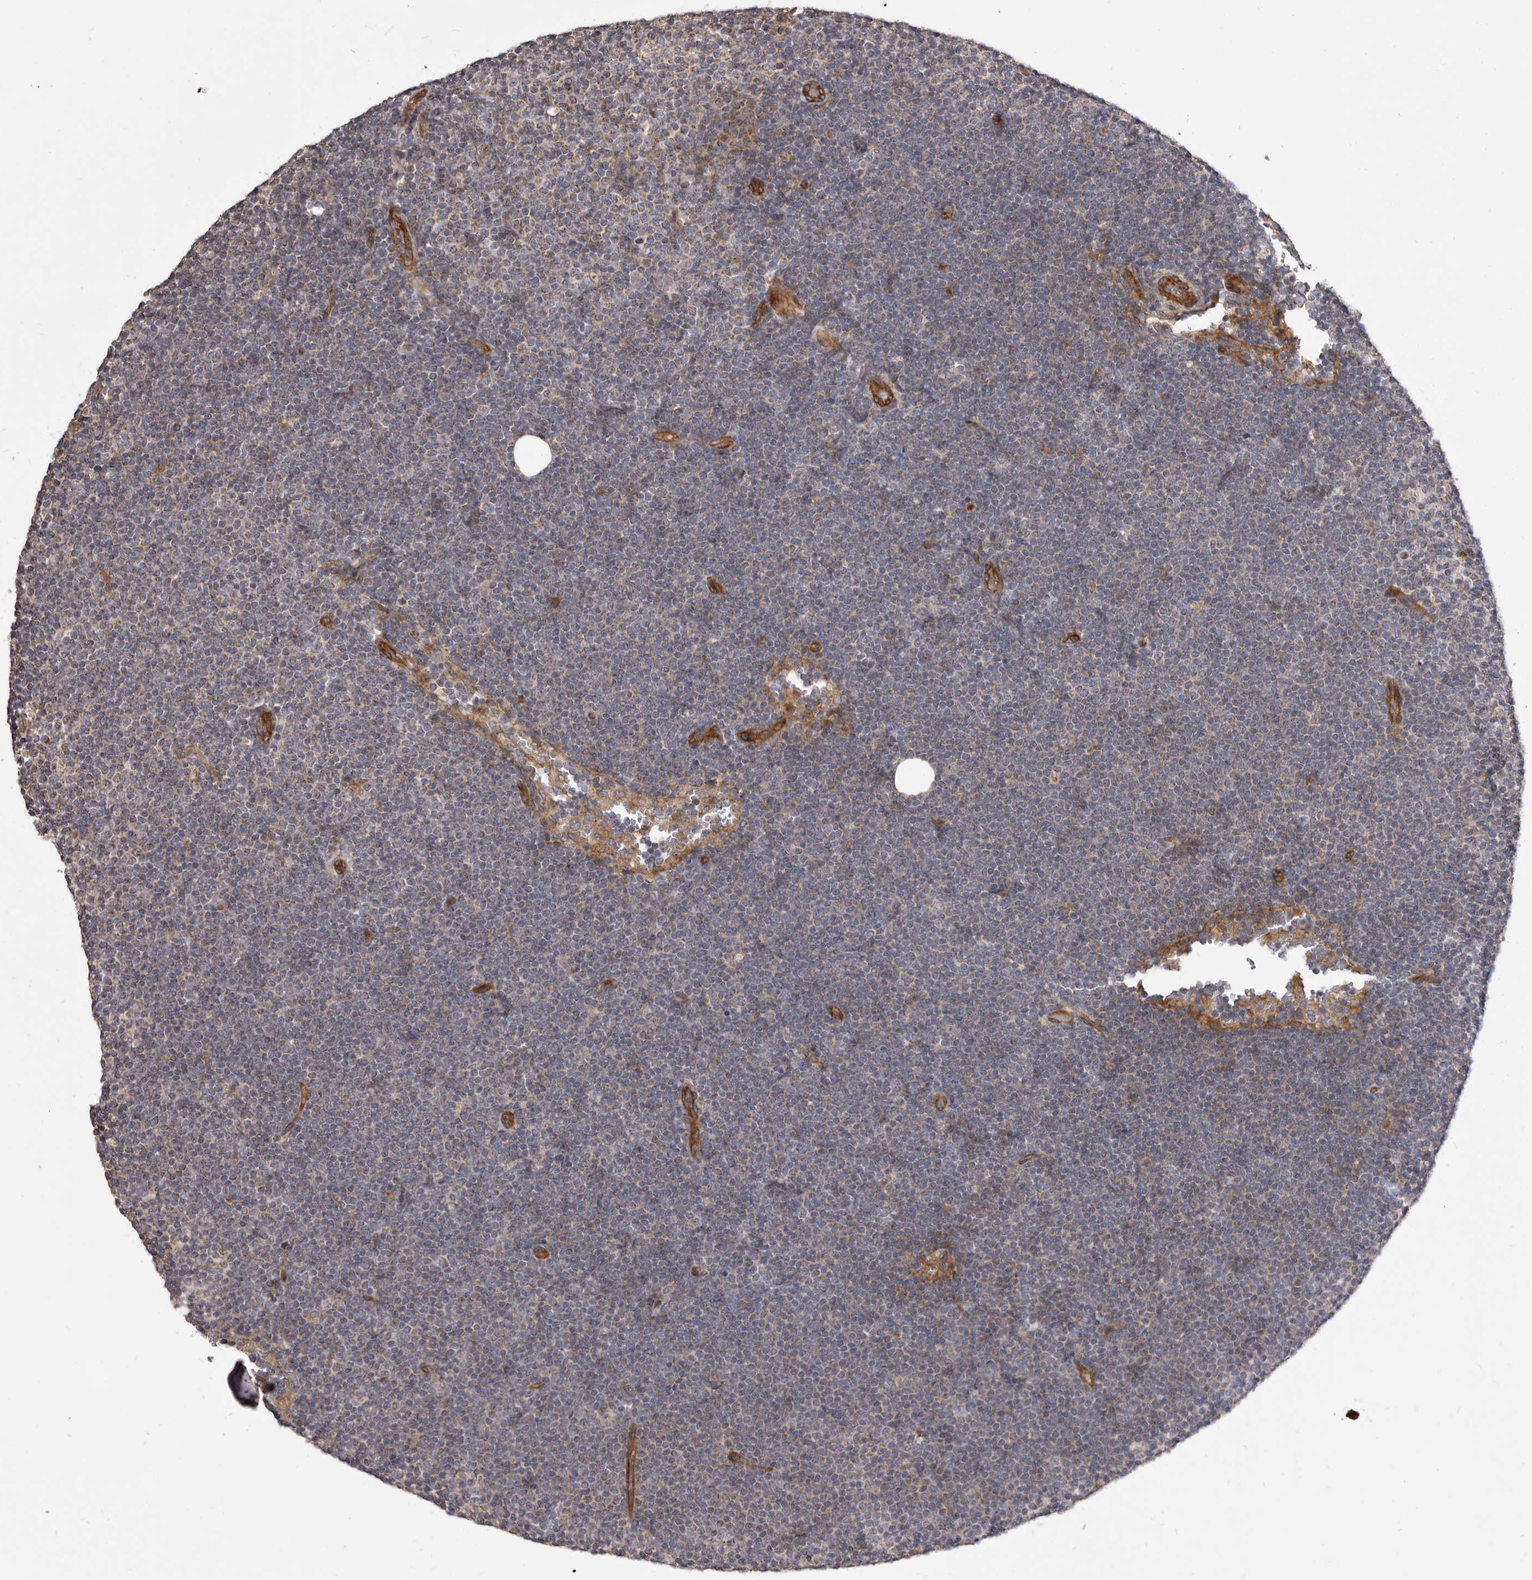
{"staining": {"intensity": "negative", "quantity": "none", "location": "none"}, "tissue": "lymphoma", "cell_type": "Tumor cells", "image_type": "cancer", "snomed": [{"axis": "morphology", "description": "Malignant lymphoma, non-Hodgkin's type, Low grade"}, {"axis": "topography", "description": "Lymph node"}], "caption": "Malignant lymphoma, non-Hodgkin's type (low-grade) was stained to show a protein in brown. There is no significant staining in tumor cells.", "gene": "VPS45", "patient": {"sex": "female", "age": 53}}